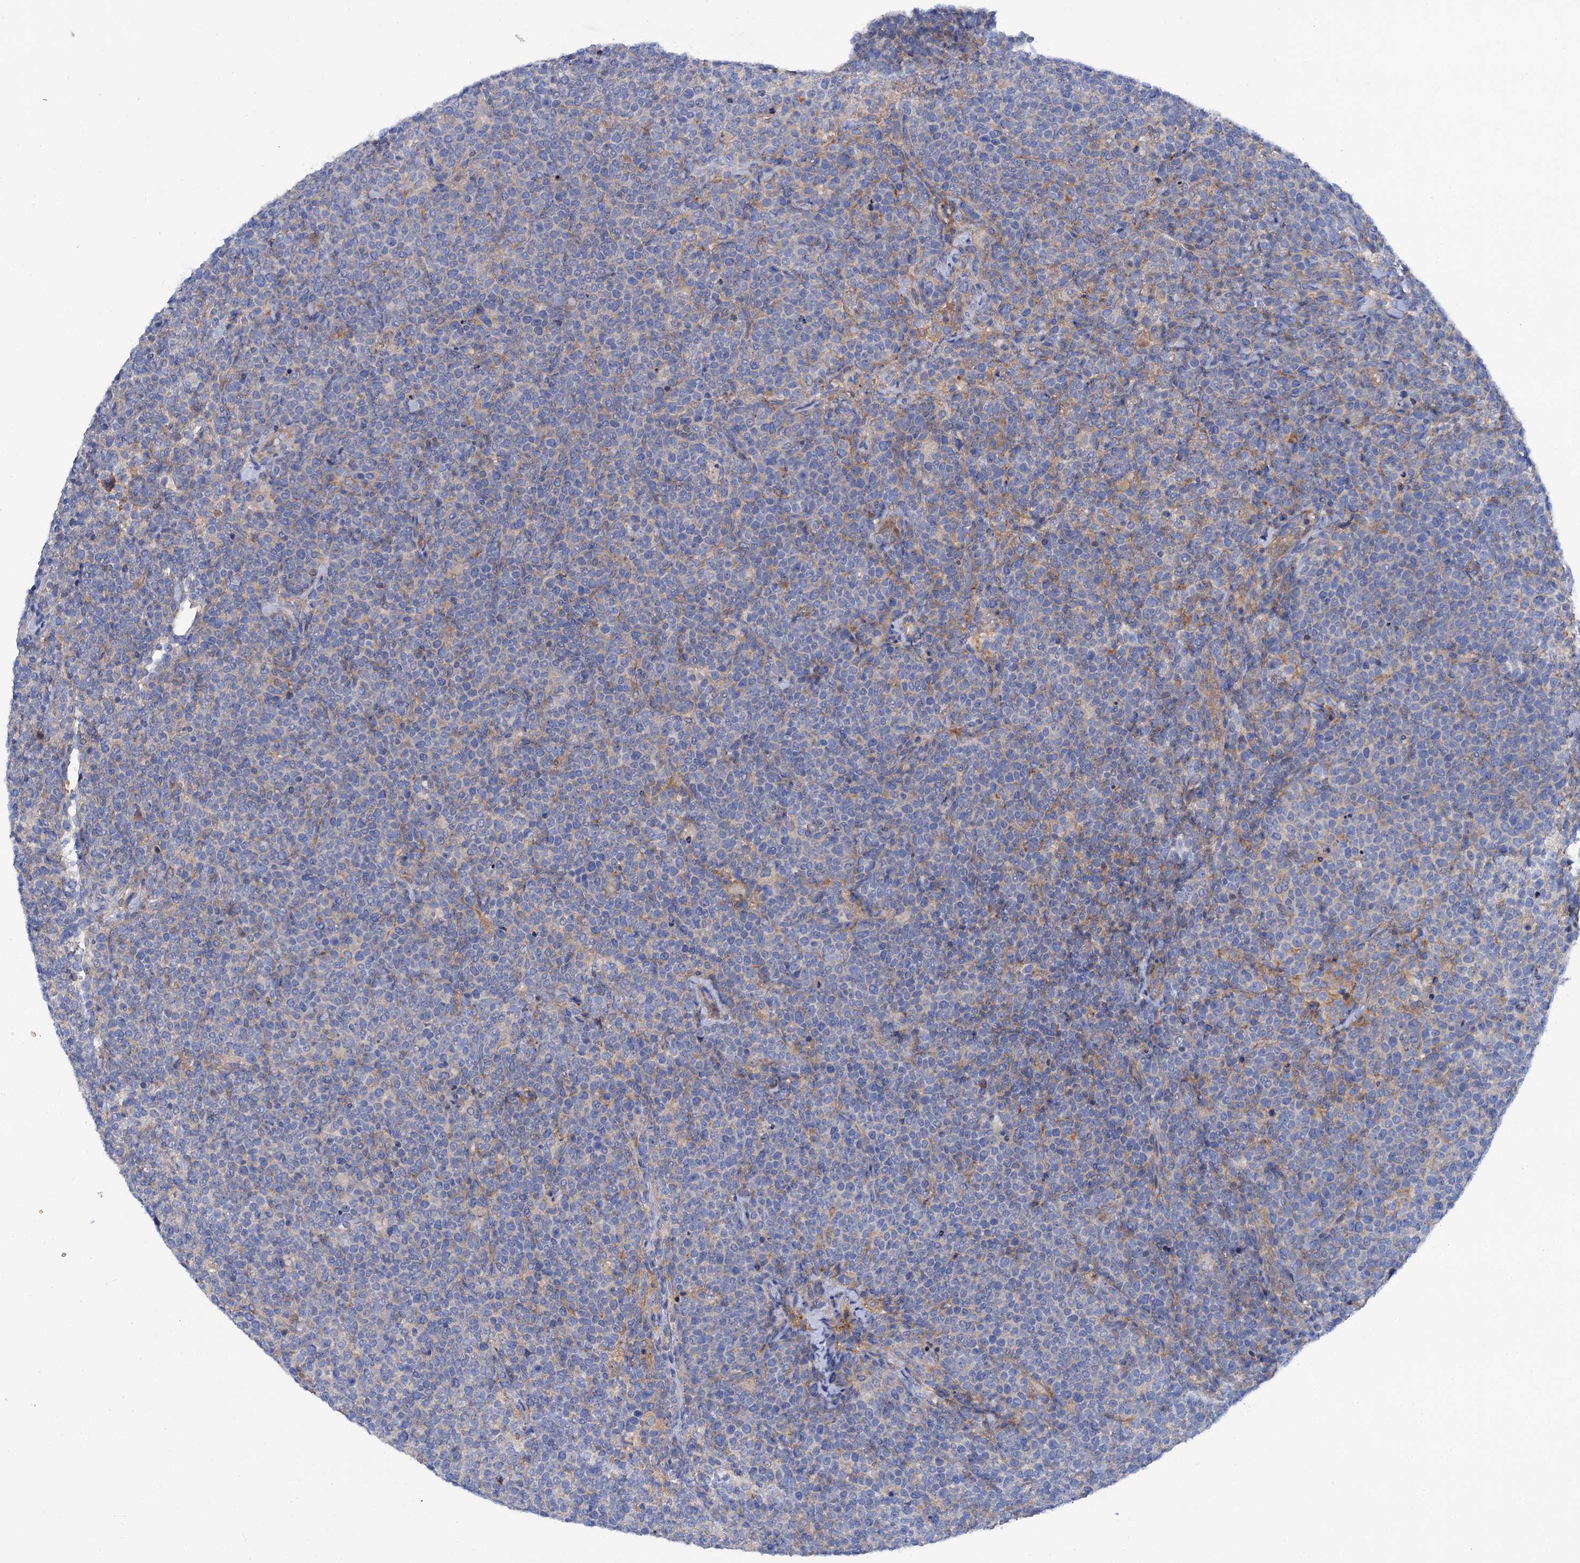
{"staining": {"intensity": "negative", "quantity": "none", "location": "none"}, "tissue": "lymphoma", "cell_type": "Tumor cells", "image_type": "cancer", "snomed": [{"axis": "morphology", "description": "Malignant lymphoma, non-Hodgkin's type, High grade"}, {"axis": "topography", "description": "Lymph node"}], "caption": "Photomicrograph shows no significant protein expression in tumor cells of high-grade malignant lymphoma, non-Hodgkin's type. Brightfield microscopy of IHC stained with DAB (3,3'-diaminobenzidine) (brown) and hematoxylin (blue), captured at high magnification.", "gene": "TRIM55", "patient": {"sex": "male", "age": 61}}